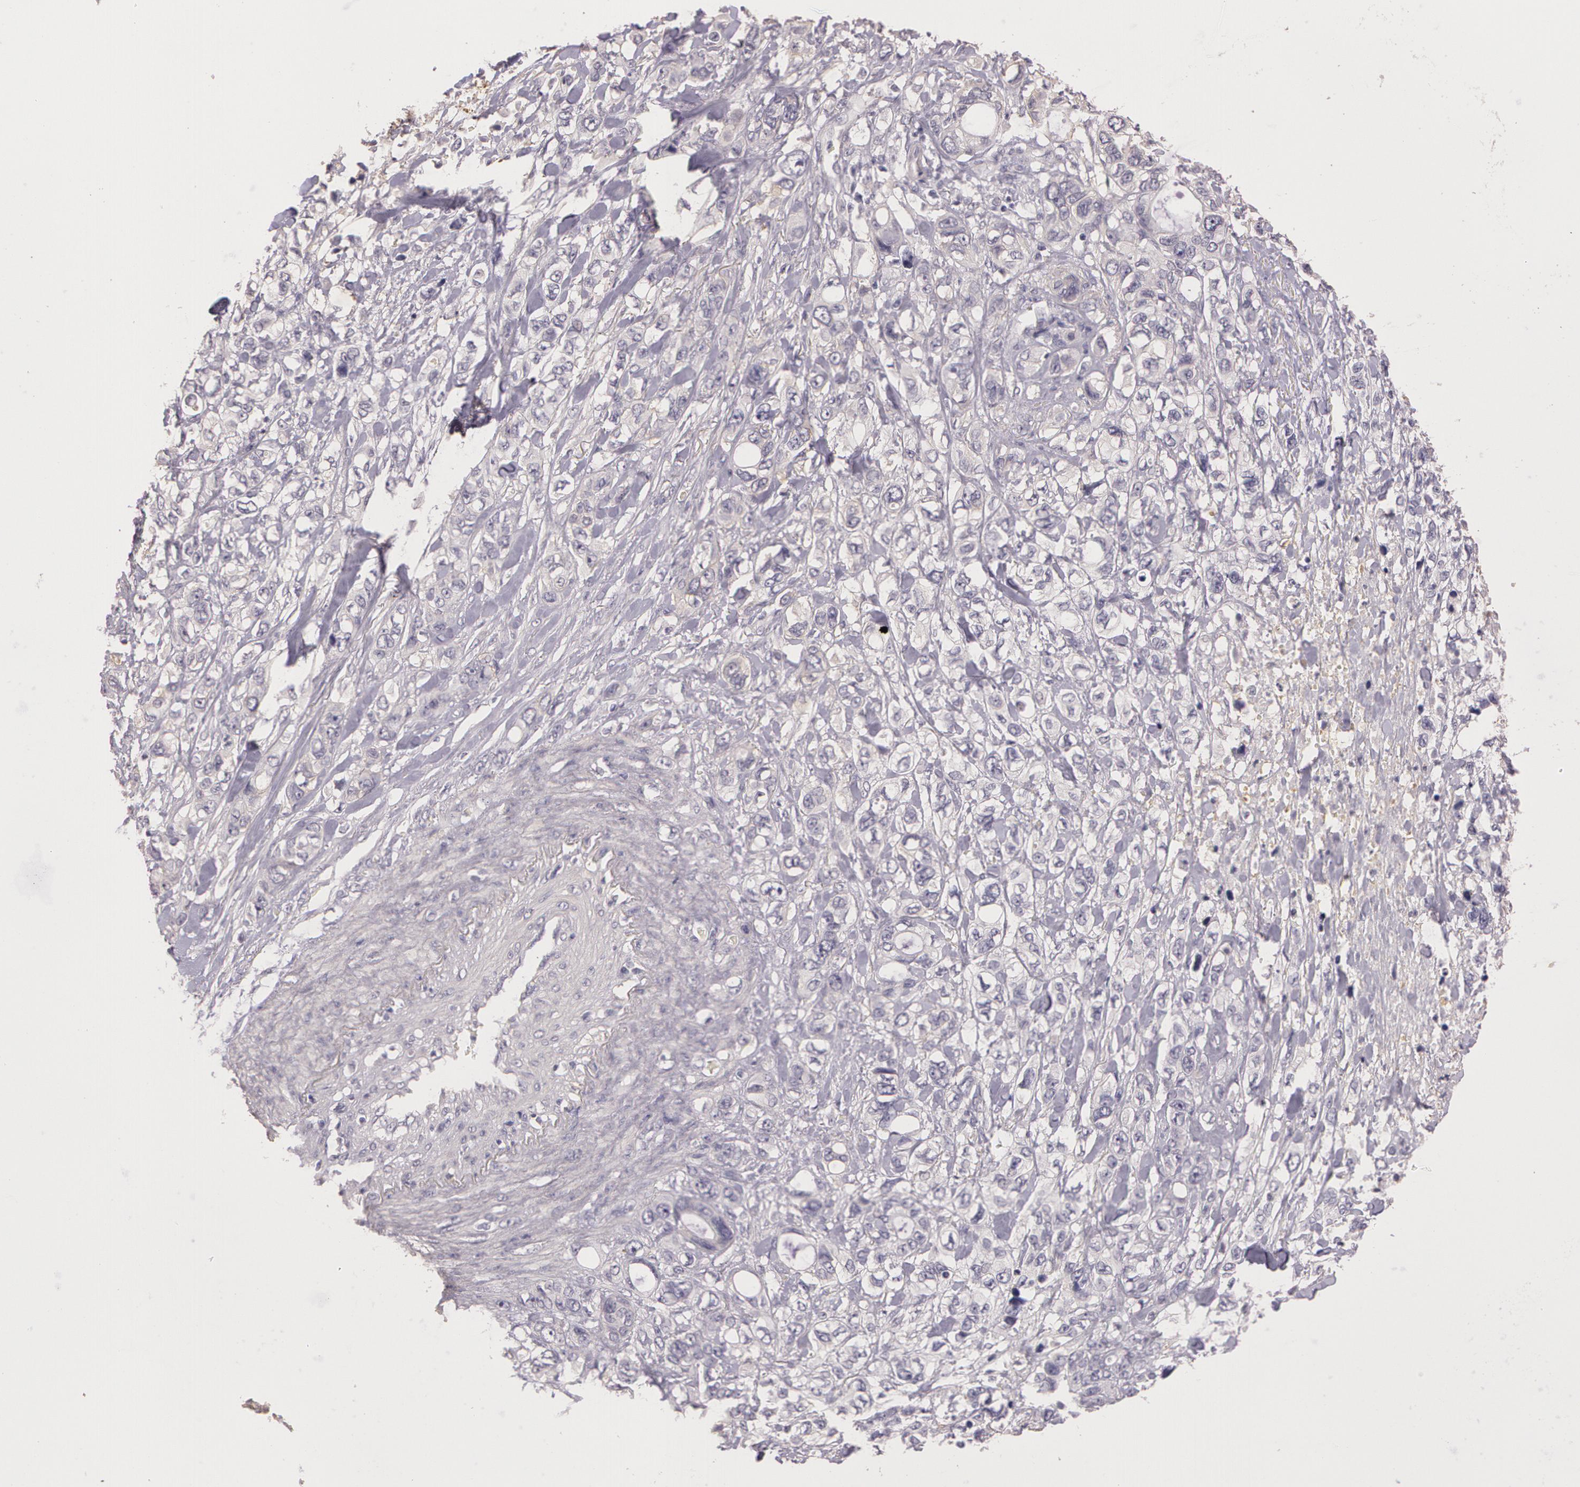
{"staining": {"intensity": "negative", "quantity": "none", "location": "none"}, "tissue": "stomach cancer", "cell_type": "Tumor cells", "image_type": "cancer", "snomed": [{"axis": "morphology", "description": "Adenocarcinoma, NOS"}, {"axis": "topography", "description": "Stomach, upper"}], "caption": "Immunohistochemical staining of stomach adenocarcinoma shows no significant expression in tumor cells.", "gene": "G2E3", "patient": {"sex": "male", "age": 47}}